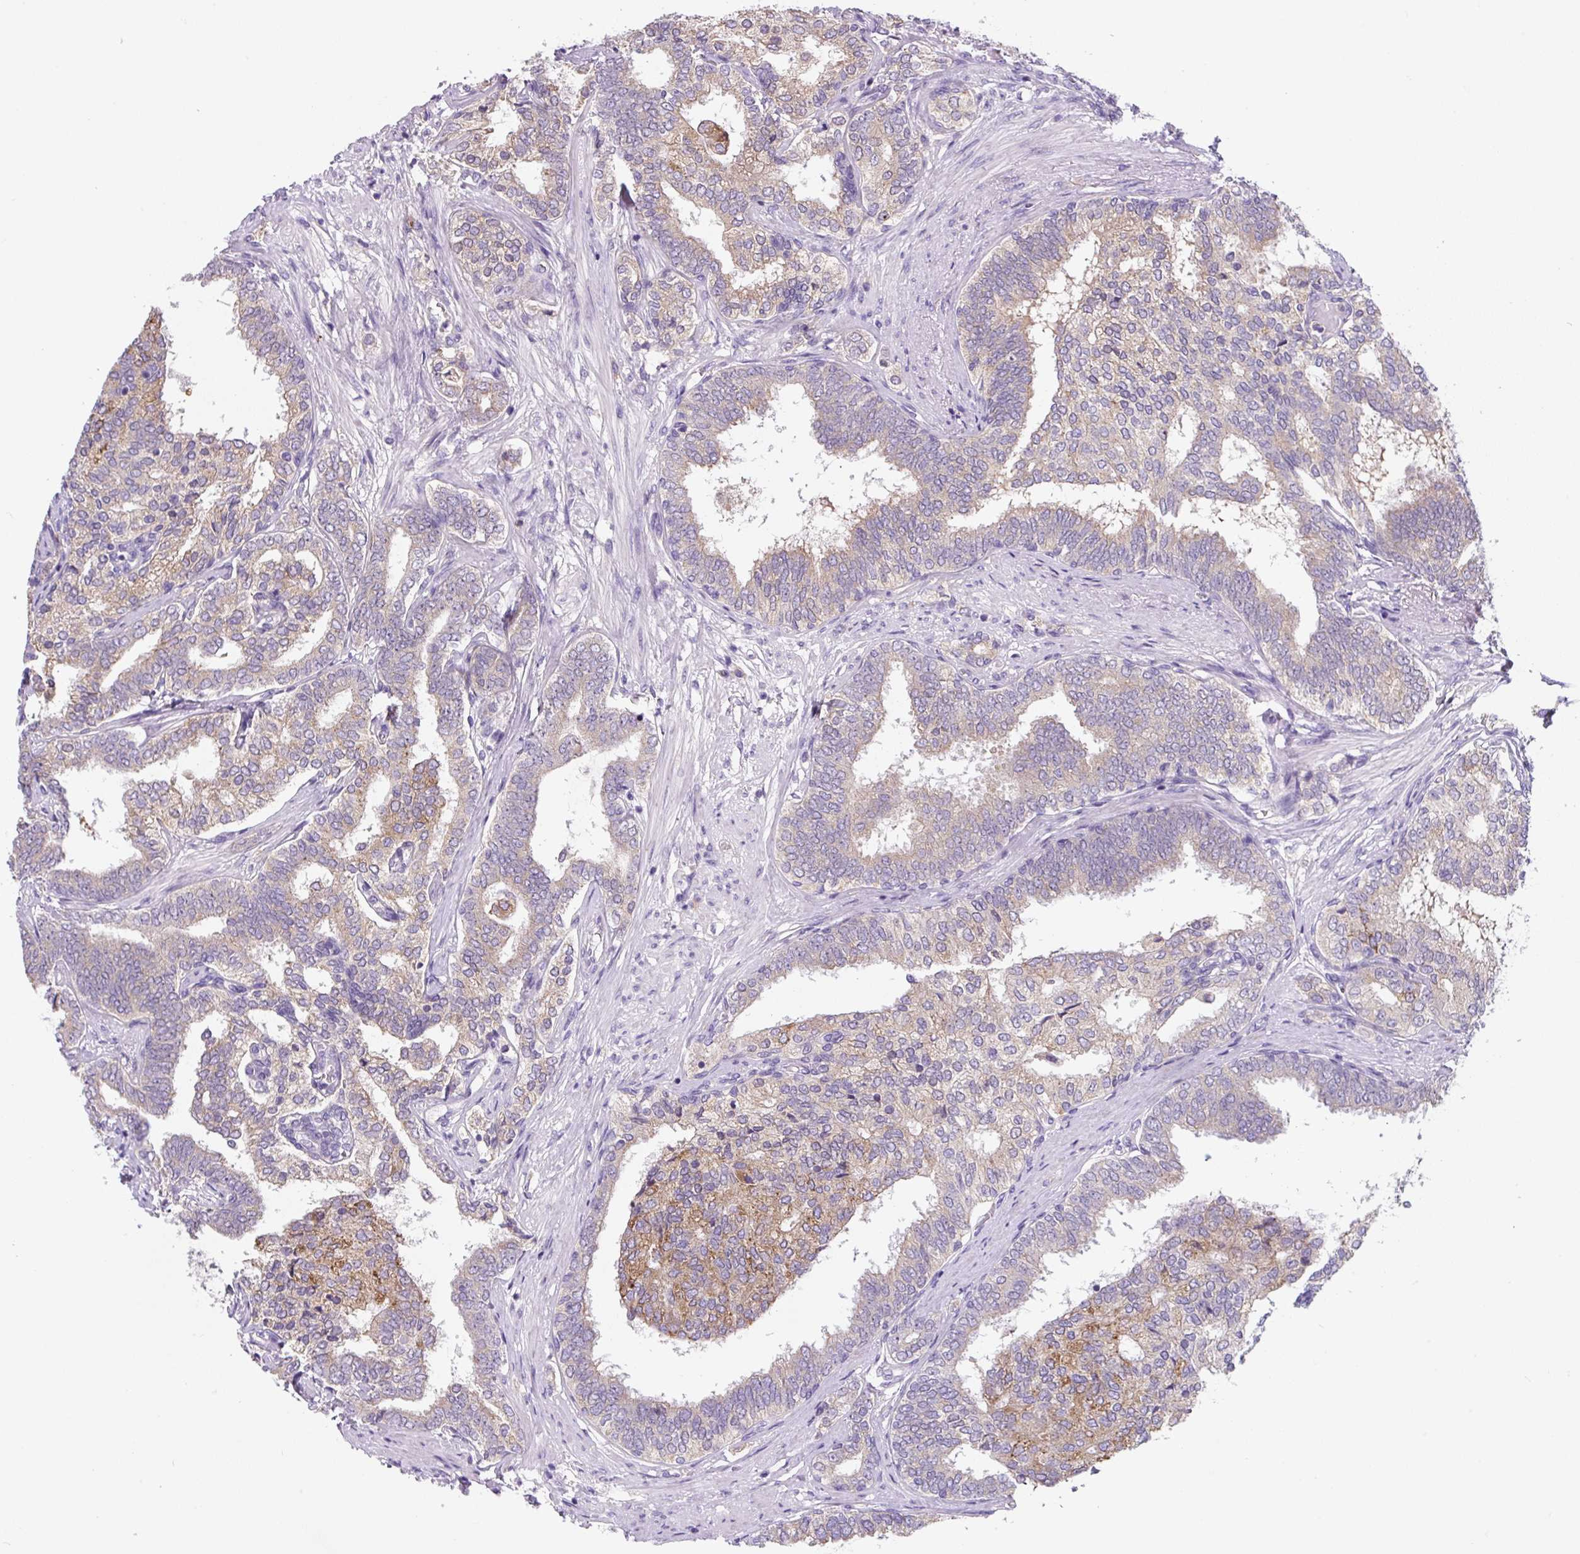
{"staining": {"intensity": "moderate", "quantity": "<25%", "location": "cytoplasmic/membranous"}, "tissue": "prostate cancer", "cell_type": "Tumor cells", "image_type": "cancer", "snomed": [{"axis": "morphology", "description": "Adenocarcinoma, High grade"}, {"axis": "topography", "description": "Prostate"}], "caption": "A brown stain shows moderate cytoplasmic/membranous staining of a protein in prostate cancer tumor cells.", "gene": "FZD5", "patient": {"sex": "male", "age": 72}}